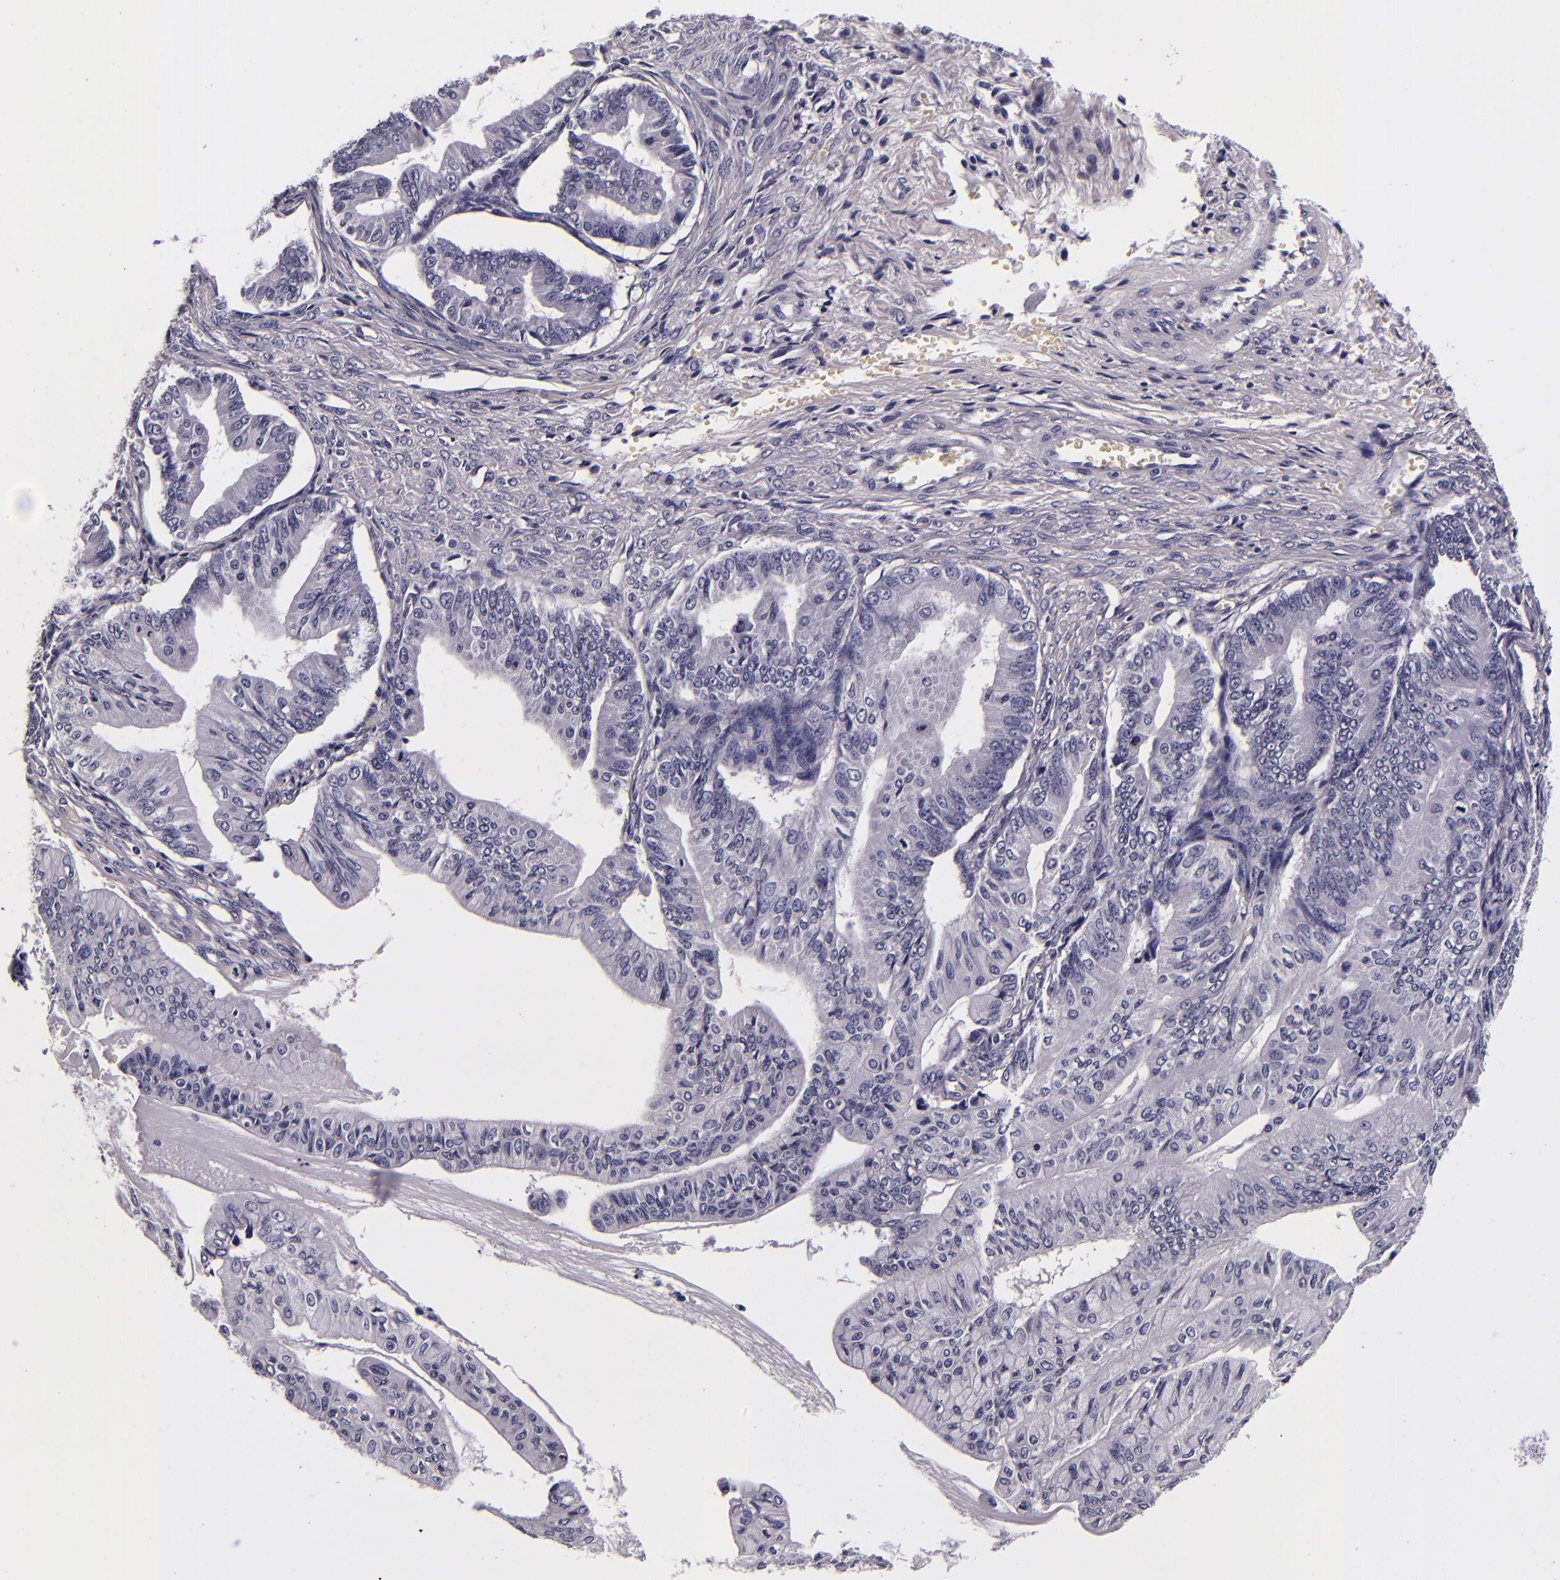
{"staining": {"intensity": "negative", "quantity": "none", "location": "none"}, "tissue": "ovarian cancer", "cell_type": "Tumor cells", "image_type": "cancer", "snomed": [{"axis": "morphology", "description": "Cystadenocarcinoma, mucinous, NOS"}, {"axis": "topography", "description": "Ovary"}], "caption": "The image shows no staining of tumor cells in ovarian cancer (mucinous cystadenocarcinoma).", "gene": "FBN1", "patient": {"sex": "female", "age": 36}}